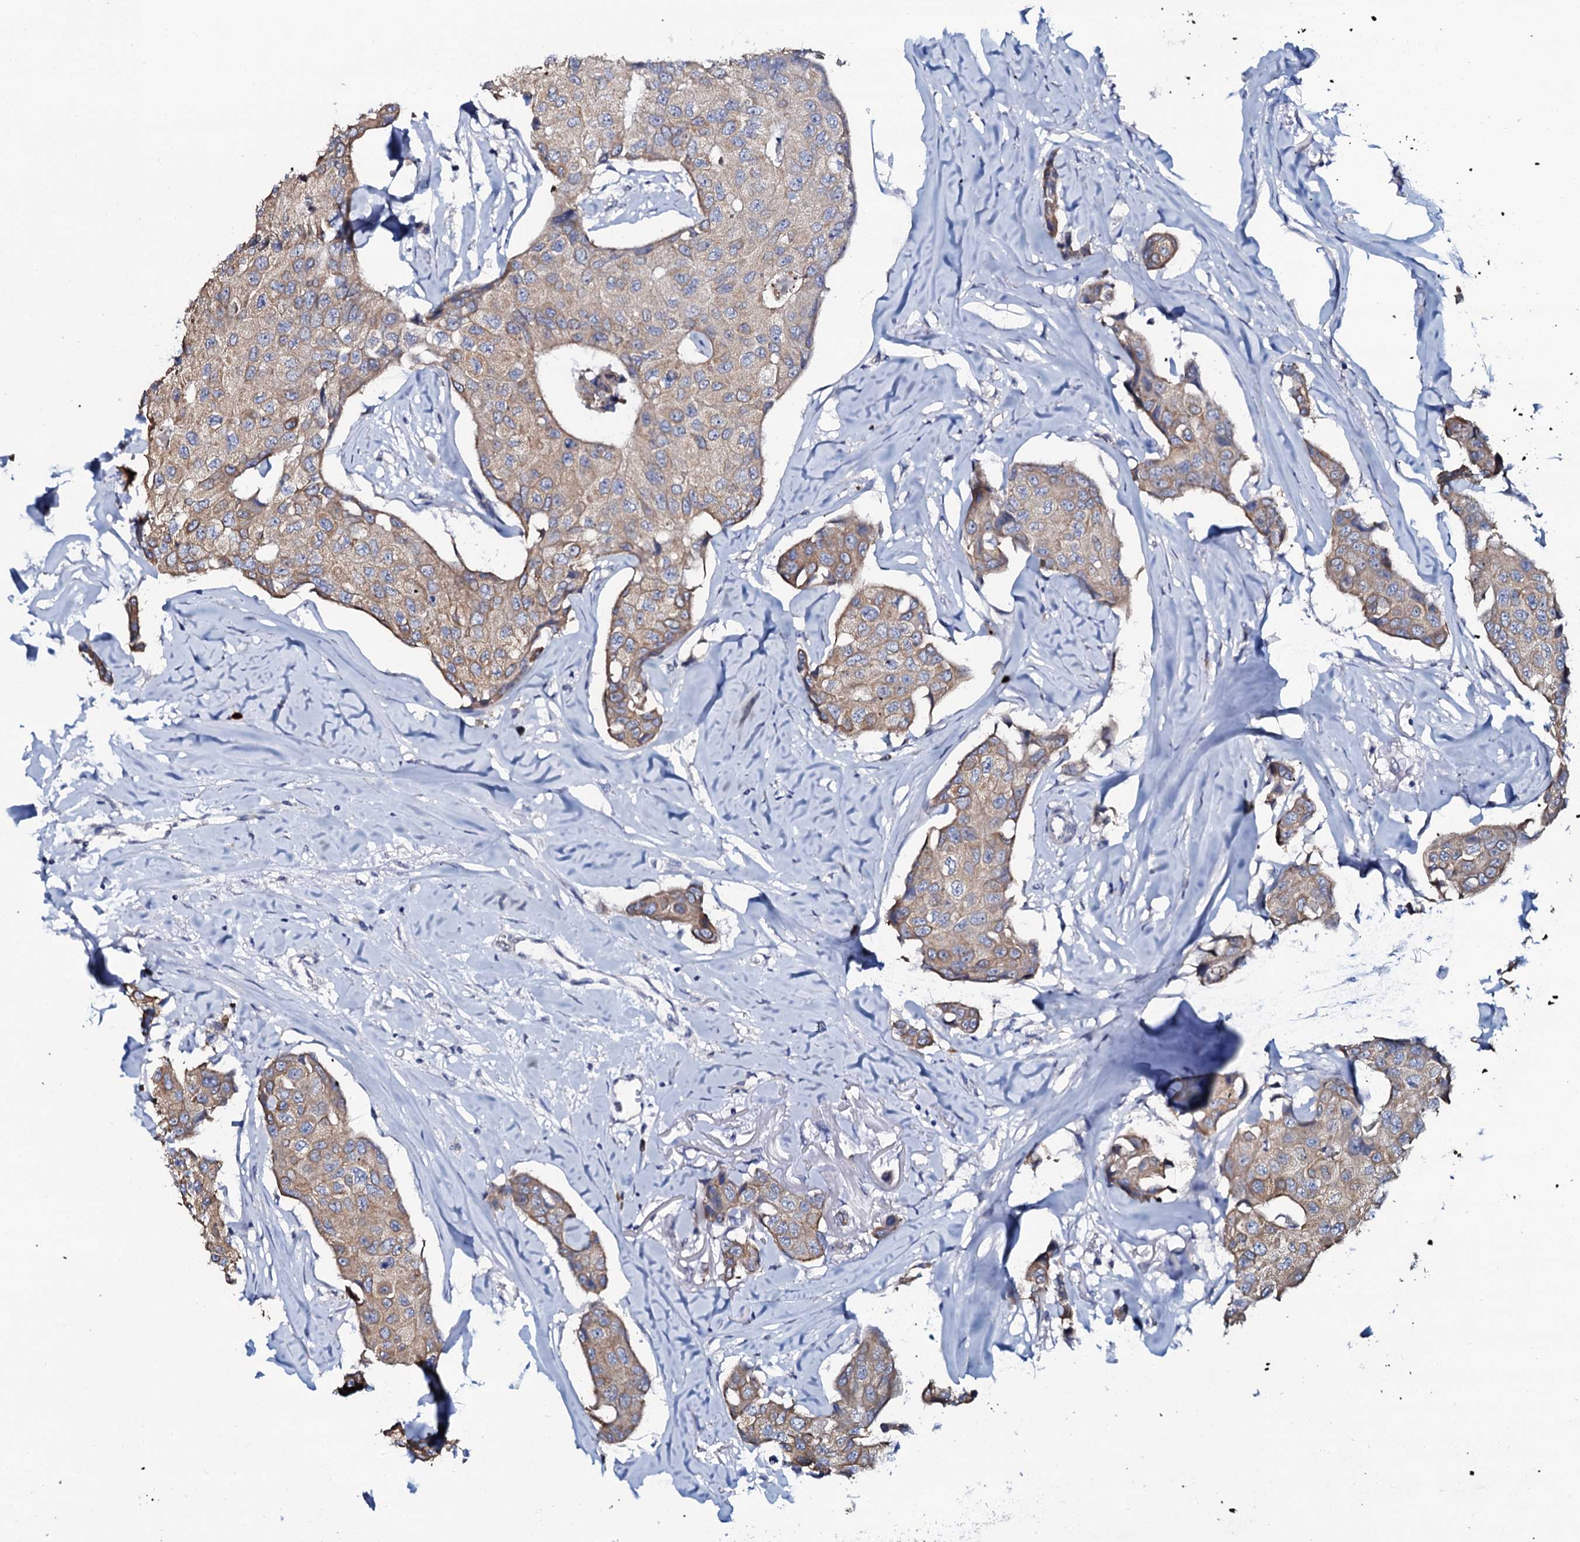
{"staining": {"intensity": "weak", "quantity": ">75%", "location": "cytoplasmic/membranous"}, "tissue": "breast cancer", "cell_type": "Tumor cells", "image_type": "cancer", "snomed": [{"axis": "morphology", "description": "Duct carcinoma"}, {"axis": "topography", "description": "Breast"}], "caption": "Protein staining of breast cancer tissue reveals weak cytoplasmic/membranous positivity in approximately >75% of tumor cells.", "gene": "C10orf88", "patient": {"sex": "female", "age": 80}}